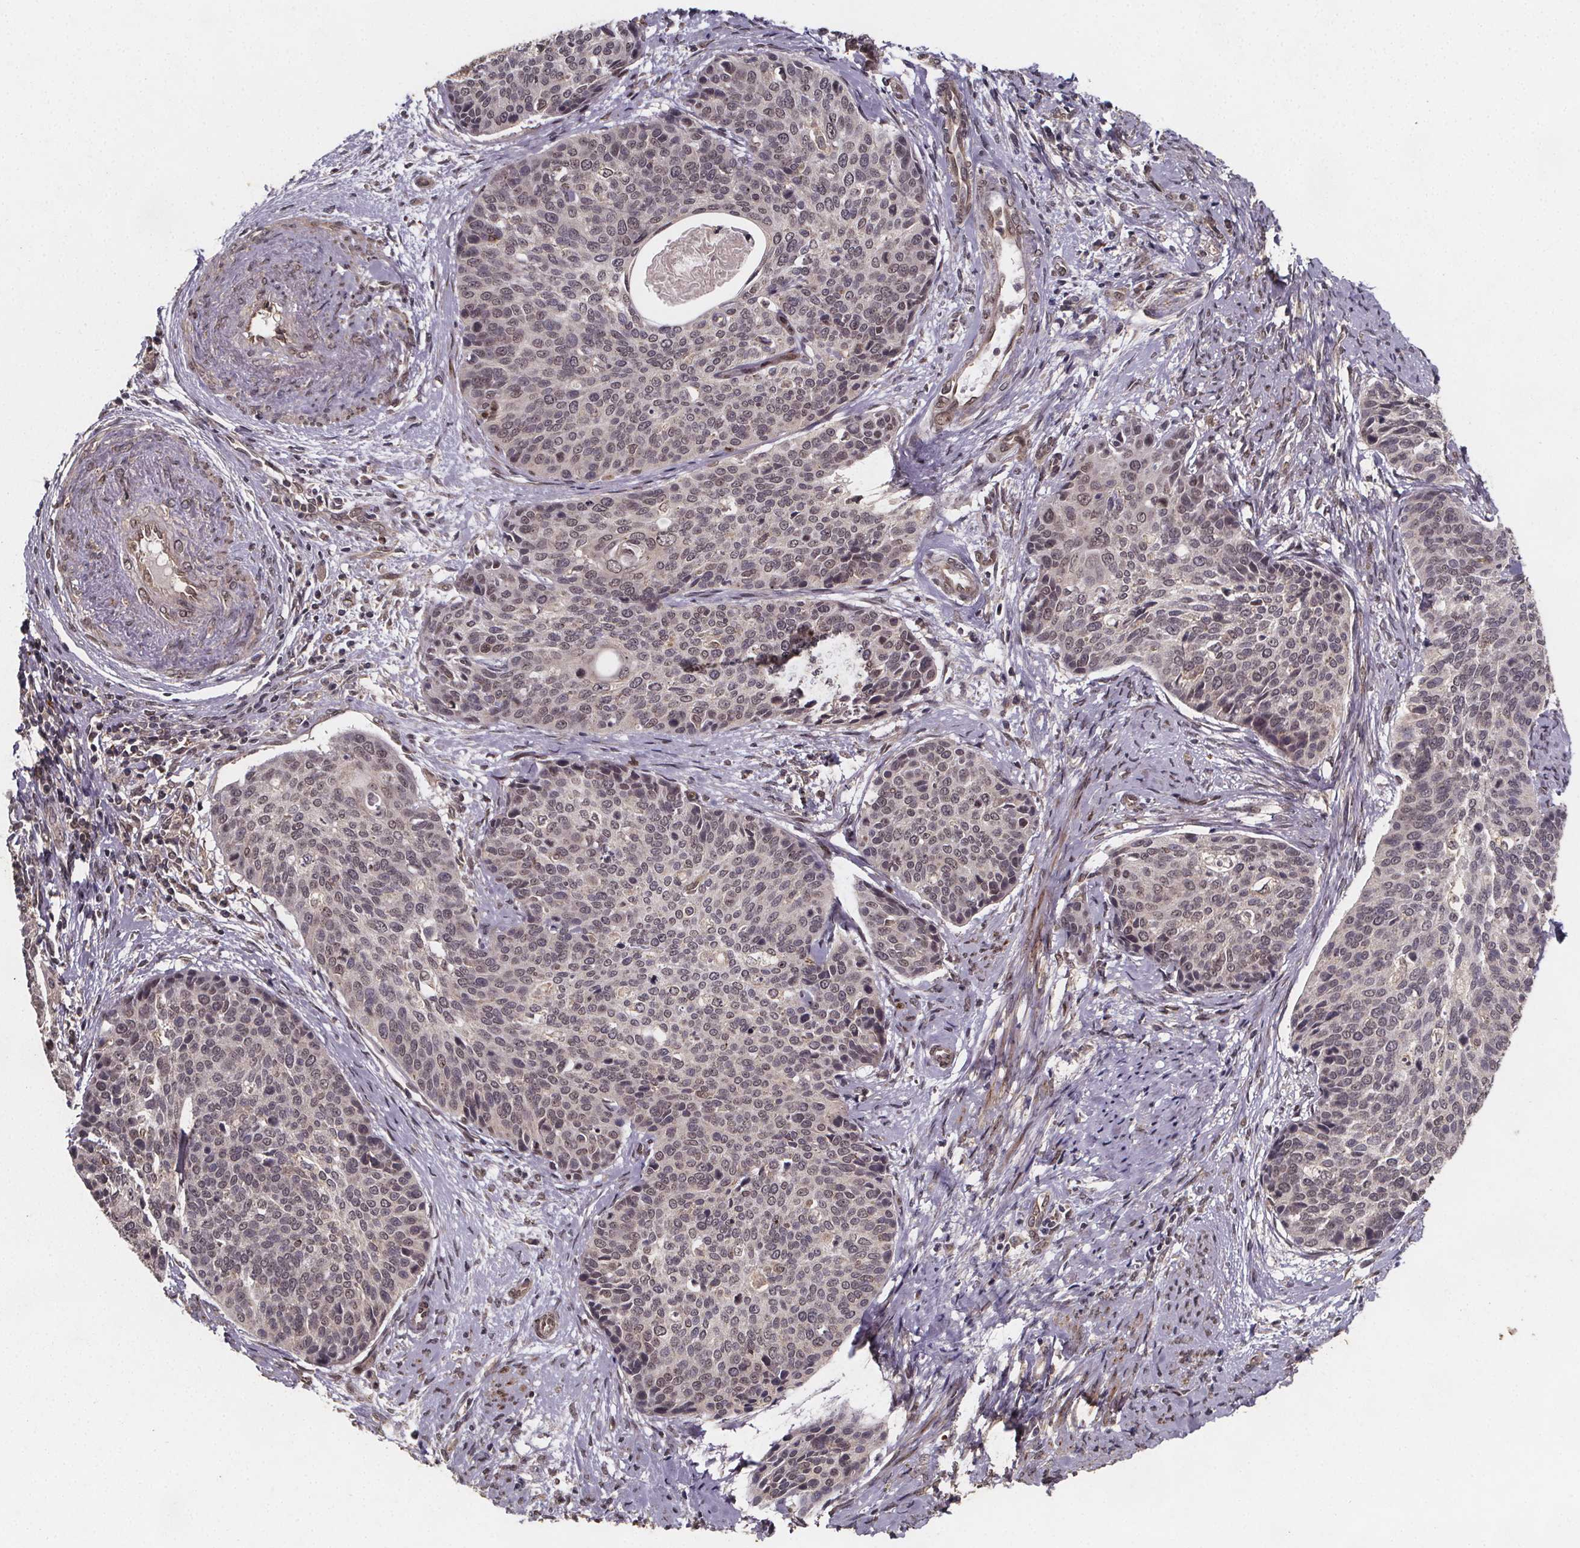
{"staining": {"intensity": "weak", "quantity": "<25%", "location": "nuclear"}, "tissue": "cervical cancer", "cell_type": "Tumor cells", "image_type": "cancer", "snomed": [{"axis": "morphology", "description": "Squamous cell carcinoma, NOS"}, {"axis": "topography", "description": "Cervix"}], "caption": "IHC micrograph of human cervical squamous cell carcinoma stained for a protein (brown), which shows no positivity in tumor cells.", "gene": "PIERCE2", "patient": {"sex": "female", "age": 69}}